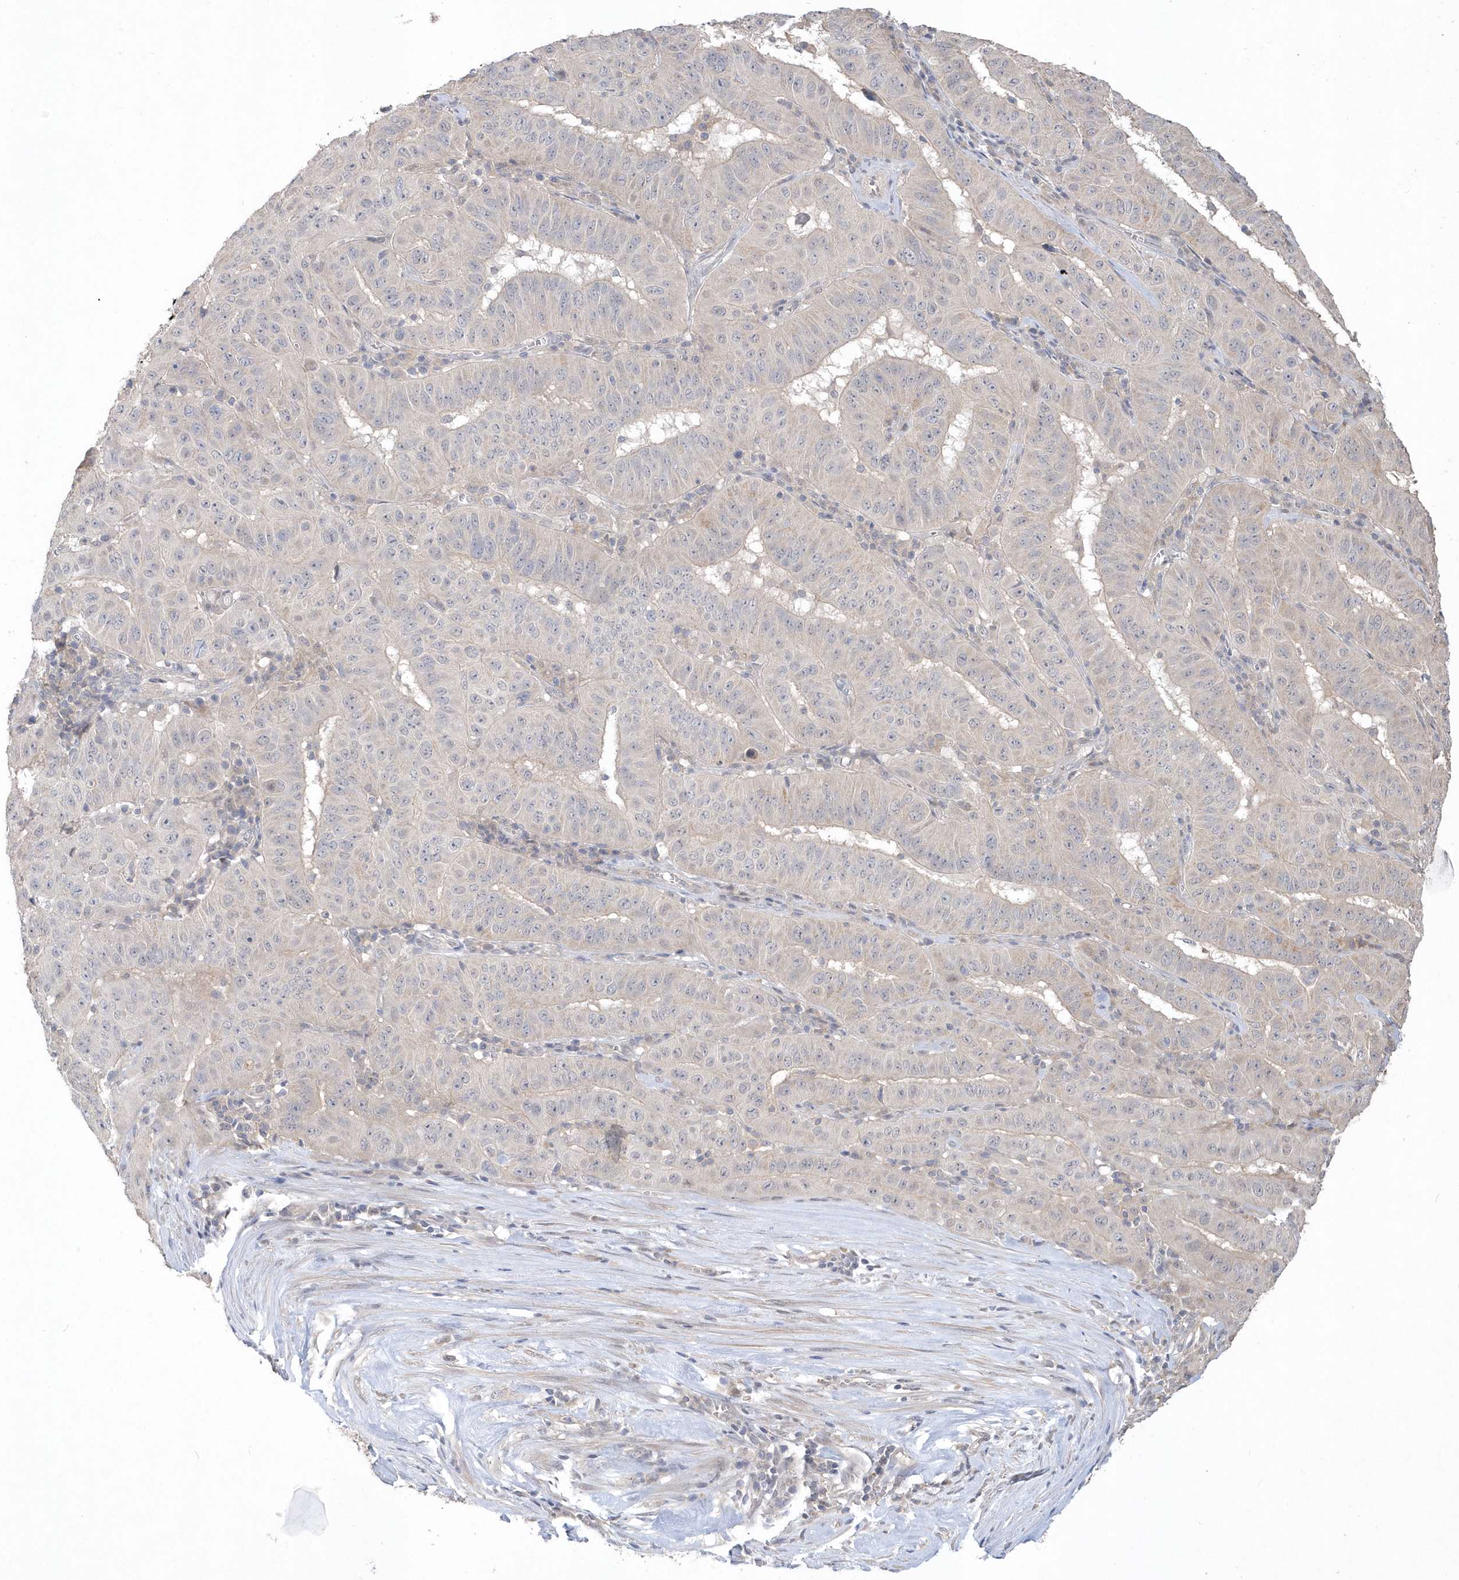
{"staining": {"intensity": "negative", "quantity": "none", "location": "none"}, "tissue": "pancreatic cancer", "cell_type": "Tumor cells", "image_type": "cancer", "snomed": [{"axis": "morphology", "description": "Adenocarcinoma, NOS"}, {"axis": "topography", "description": "Pancreas"}], "caption": "Immunohistochemistry (IHC) of human pancreatic cancer (adenocarcinoma) exhibits no staining in tumor cells. (IHC, brightfield microscopy, high magnification).", "gene": "TSPEAR", "patient": {"sex": "male", "age": 63}}